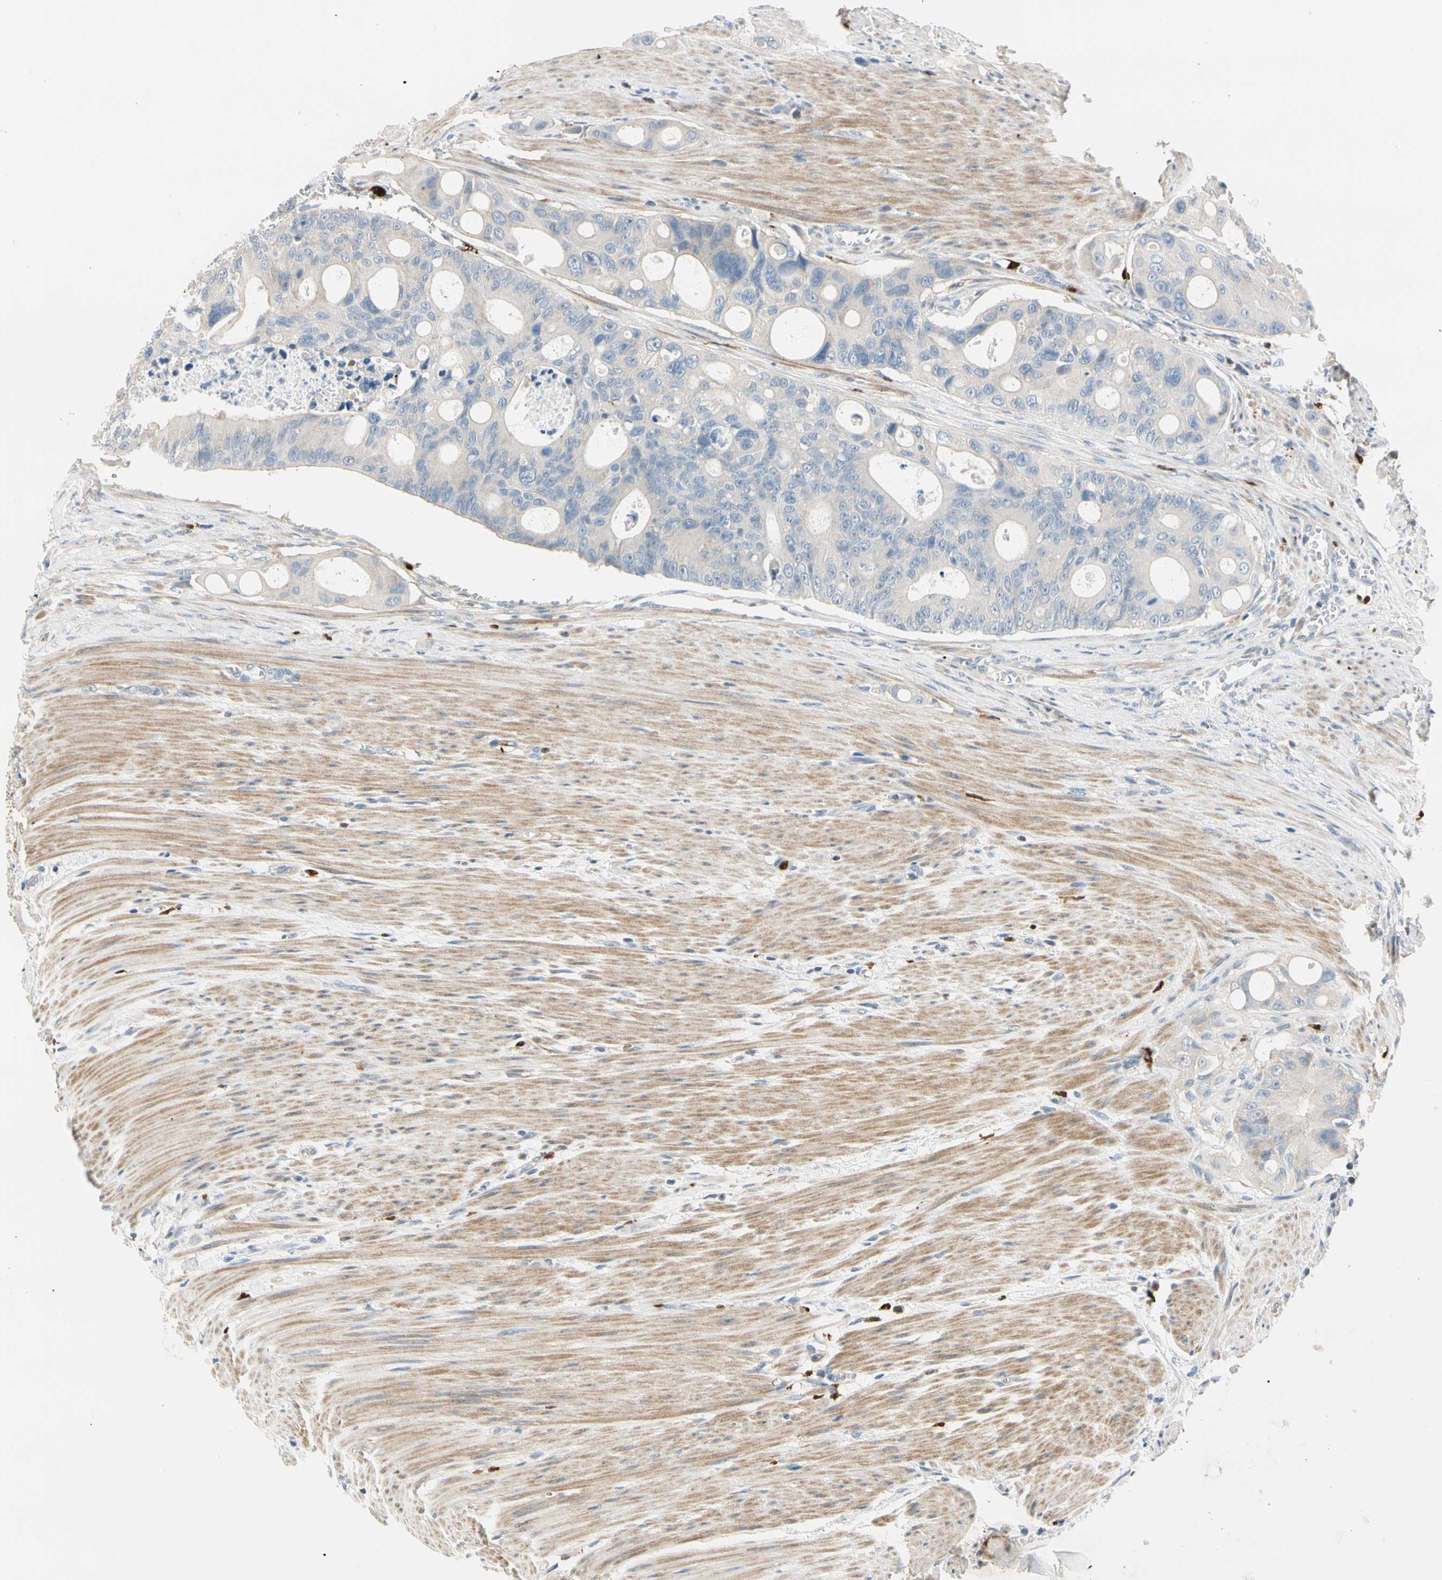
{"staining": {"intensity": "weak", "quantity": "25%-75%", "location": "cytoplasmic/membranous"}, "tissue": "colorectal cancer", "cell_type": "Tumor cells", "image_type": "cancer", "snomed": [{"axis": "morphology", "description": "Adenocarcinoma, NOS"}, {"axis": "topography", "description": "Colon"}], "caption": "Weak cytoplasmic/membranous staining for a protein is appreciated in approximately 25%-75% of tumor cells of colorectal cancer (adenocarcinoma) using immunohistochemistry.", "gene": "TRAF5", "patient": {"sex": "female", "age": 57}}